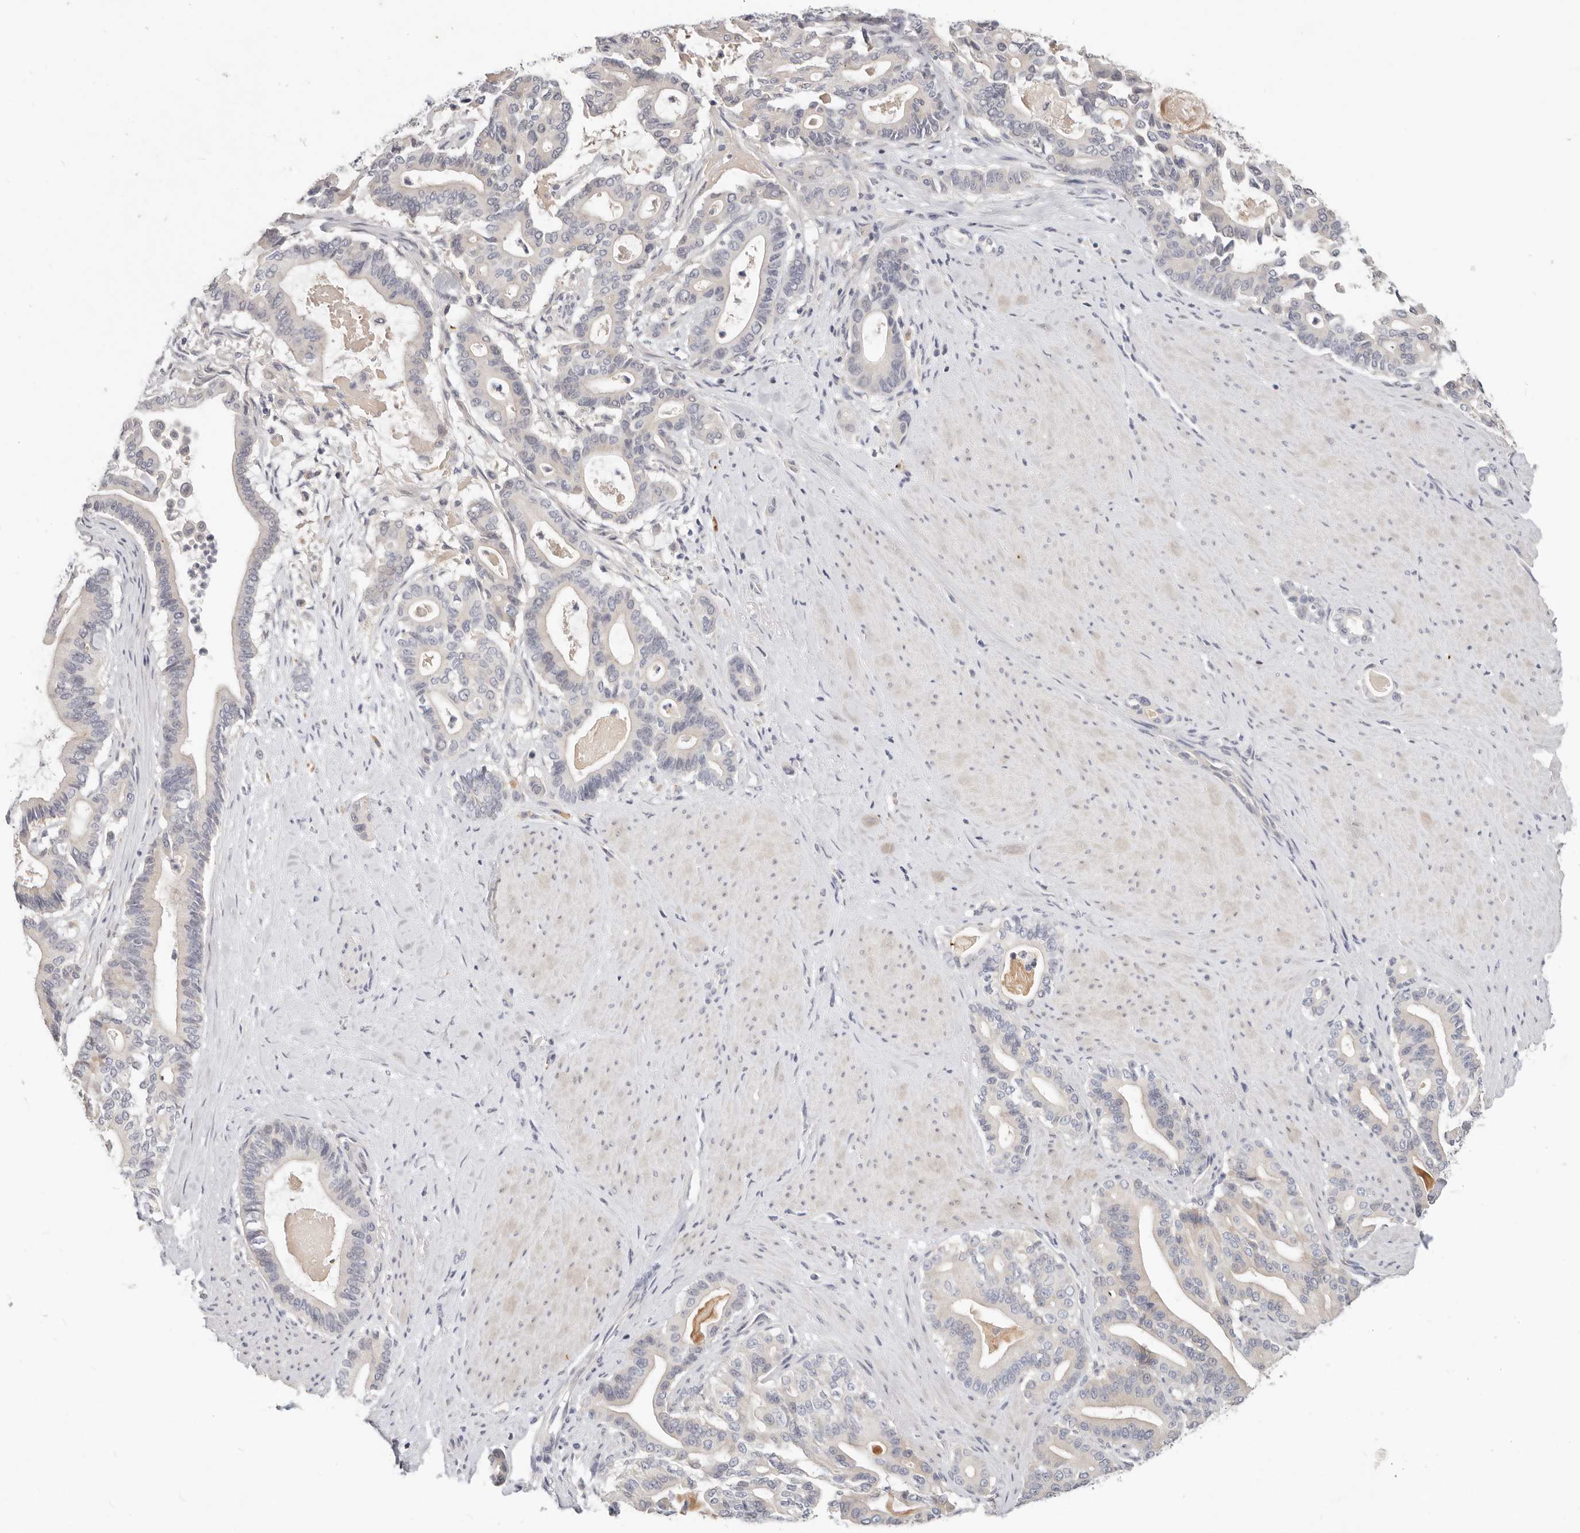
{"staining": {"intensity": "weak", "quantity": "<25%", "location": "cytoplasmic/membranous"}, "tissue": "pancreatic cancer", "cell_type": "Tumor cells", "image_type": "cancer", "snomed": [{"axis": "morphology", "description": "Adenocarcinoma, NOS"}, {"axis": "topography", "description": "Pancreas"}], "caption": "High magnification brightfield microscopy of pancreatic cancer (adenocarcinoma) stained with DAB (brown) and counterstained with hematoxylin (blue): tumor cells show no significant positivity.", "gene": "TMEM63B", "patient": {"sex": "male", "age": 63}}